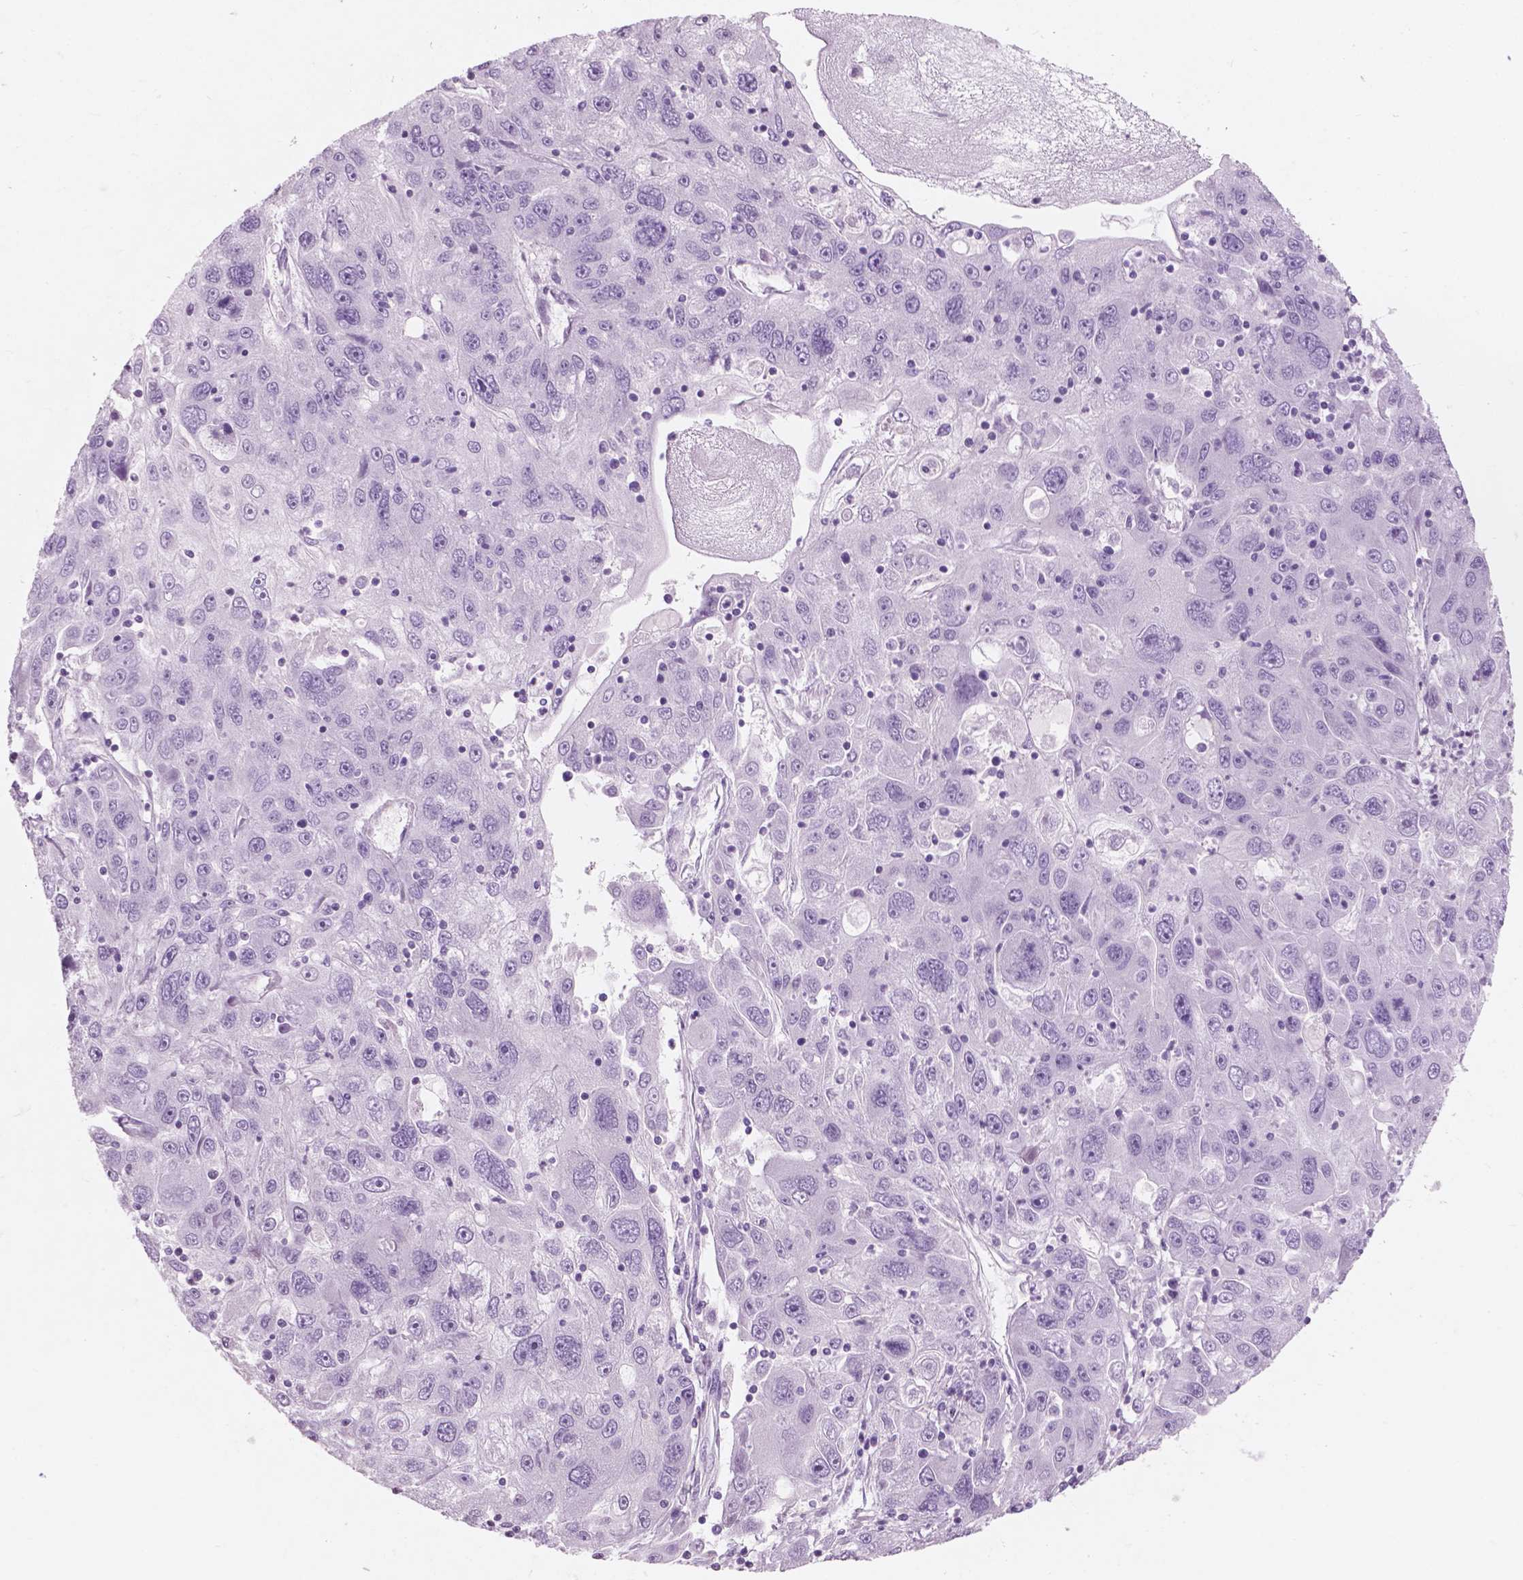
{"staining": {"intensity": "negative", "quantity": "none", "location": "none"}, "tissue": "stomach cancer", "cell_type": "Tumor cells", "image_type": "cancer", "snomed": [{"axis": "morphology", "description": "Adenocarcinoma, NOS"}, {"axis": "topography", "description": "Stomach"}], "caption": "Immunohistochemistry image of neoplastic tissue: human stomach cancer stained with DAB exhibits no significant protein positivity in tumor cells.", "gene": "AWAT1", "patient": {"sex": "male", "age": 56}}